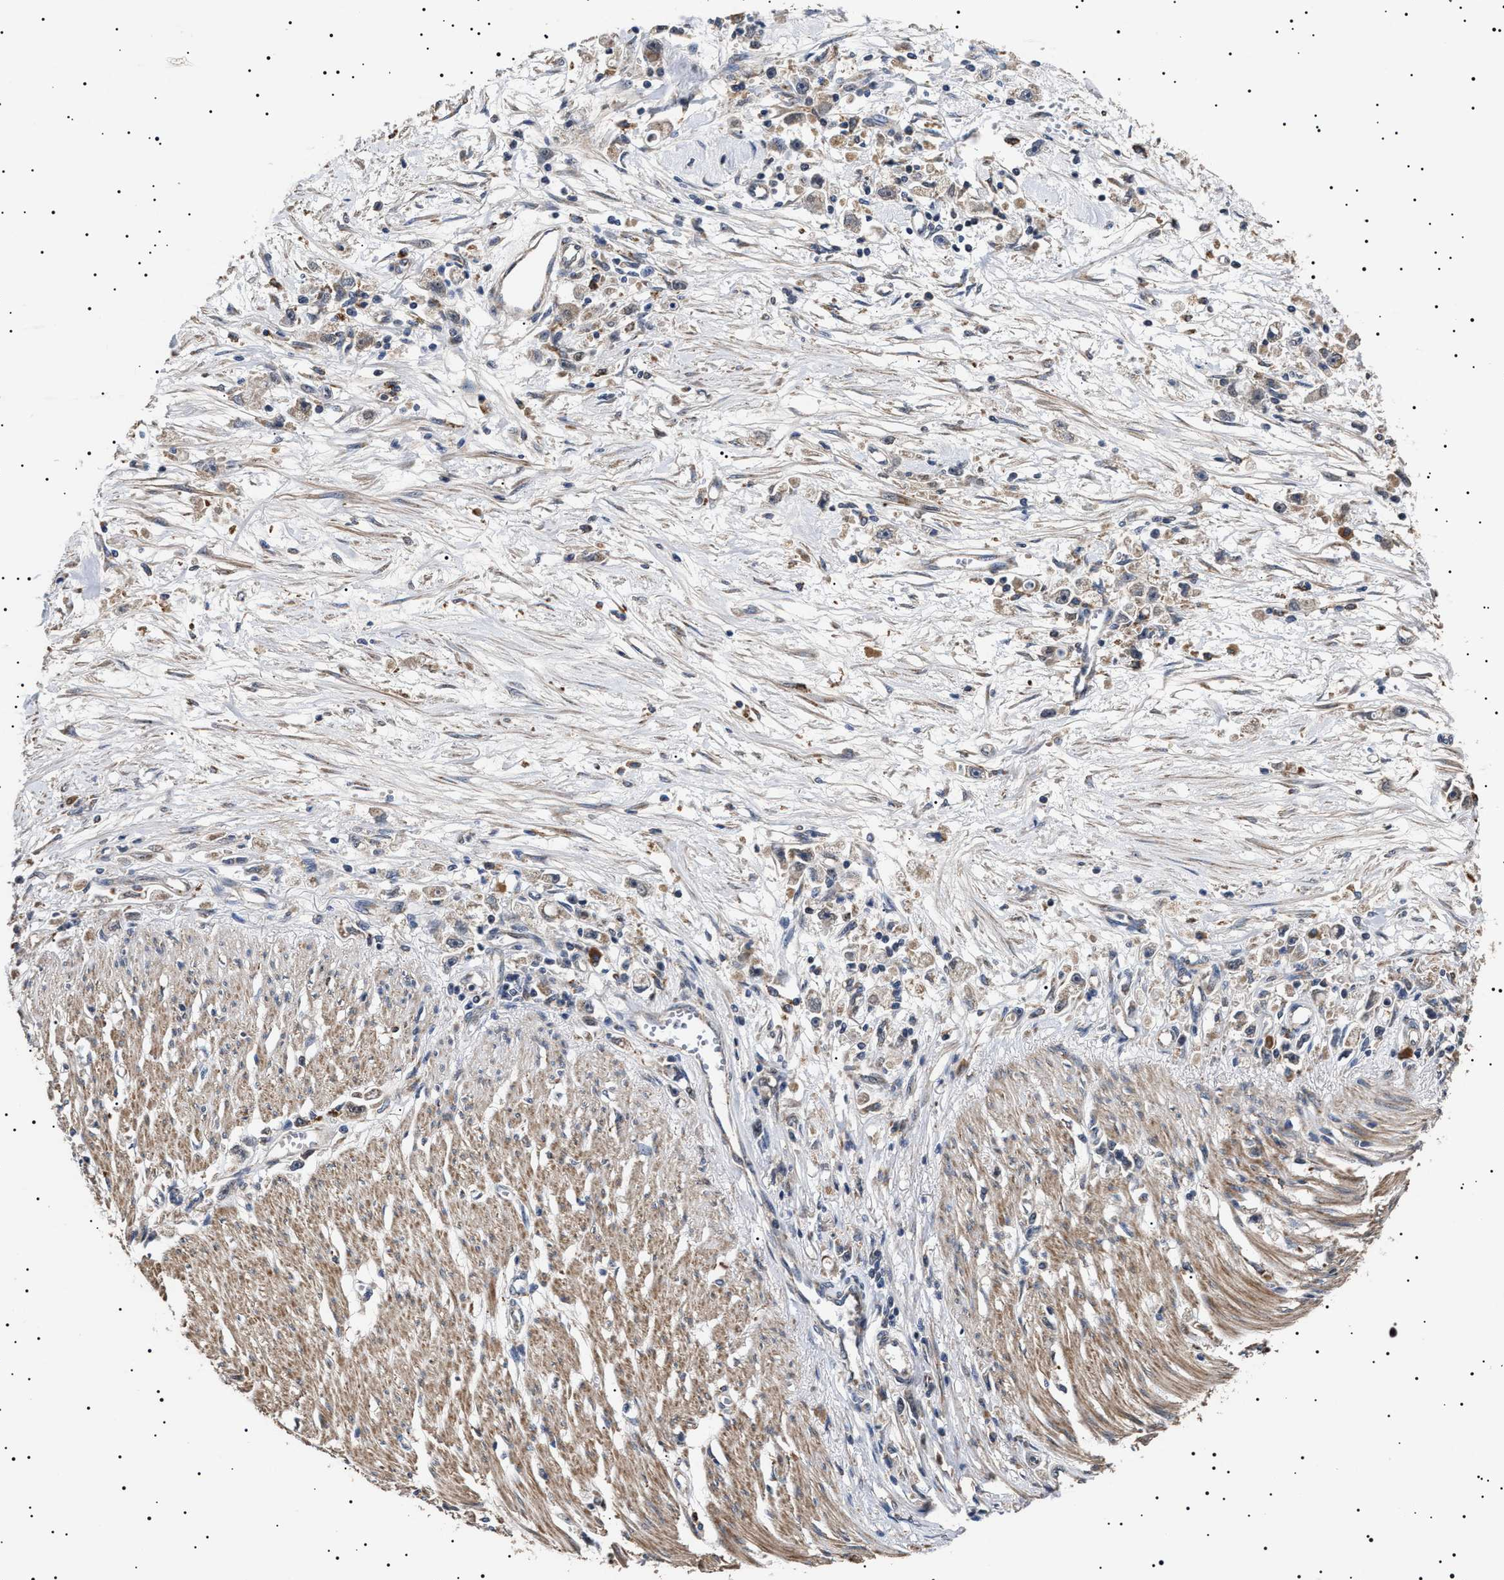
{"staining": {"intensity": "weak", "quantity": "<25%", "location": "cytoplasmic/membranous"}, "tissue": "stomach cancer", "cell_type": "Tumor cells", "image_type": "cancer", "snomed": [{"axis": "morphology", "description": "Adenocarcinoma, NOS"}, {"axis": "topography", "description": "Stomach"}], "caption": "This is a image of immunohistochemistry (IHC) staining of stomach adenocarcinoma, which shows no positivity in tumor cells.", "gene": "RAB34", "patient": {"sex": "female", "age": 59}}